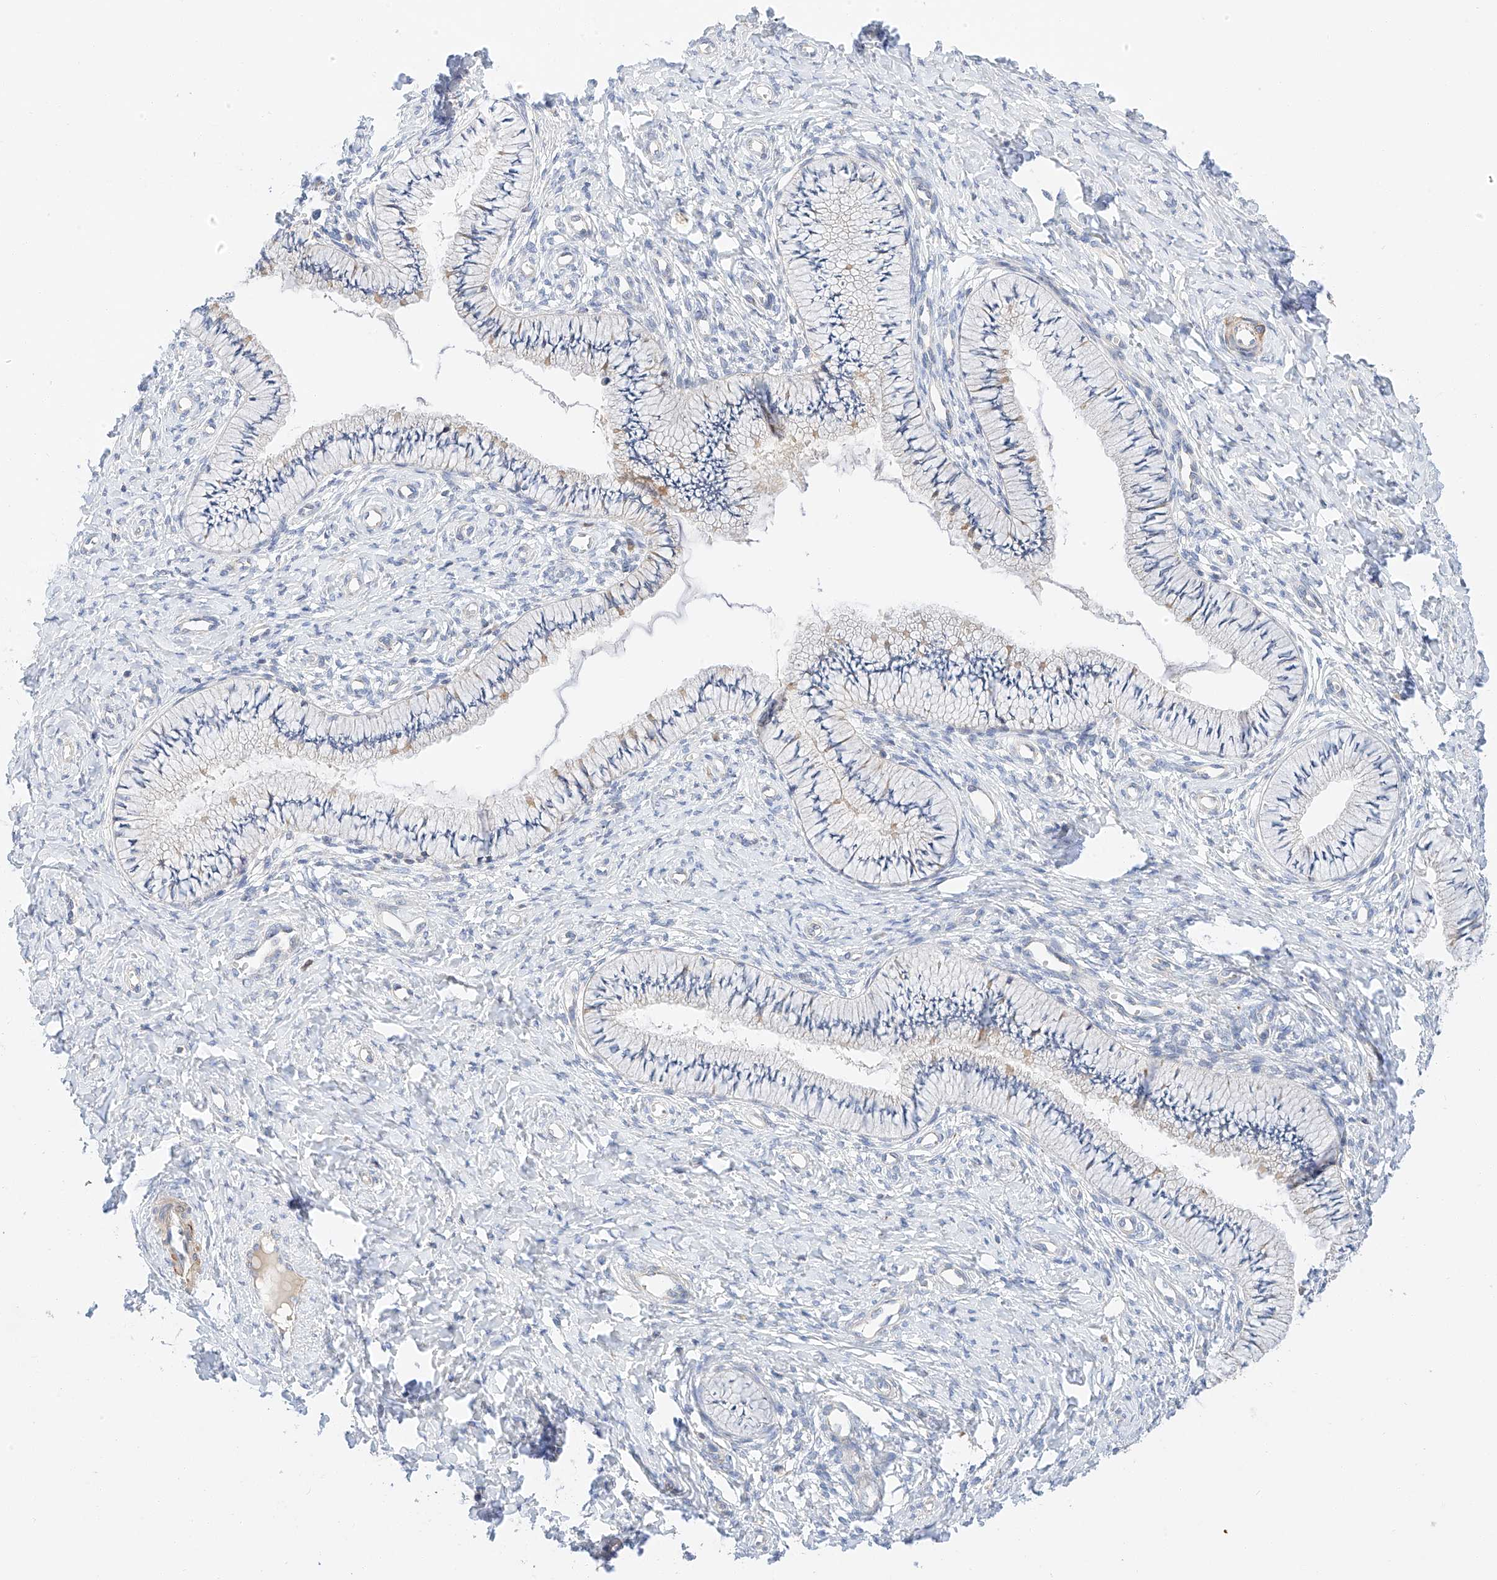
{"staining": {"intensity": "negative", "quantity": "none", "location": "none"}, "tissue": "cervix", "cell_type": "Glandular cells", "image_type": "normal", "snomed": [{"axis": "morphology", "description": "Normal tissue, NOS"}, {"axis": "topography", "description": "Cervix"}], "caption": "Cervix stained for a protein using IHC demonstrates no positivity glandular cells.", "gene": "C6orf118", "patient": {"sex": "female", "age": 36}}